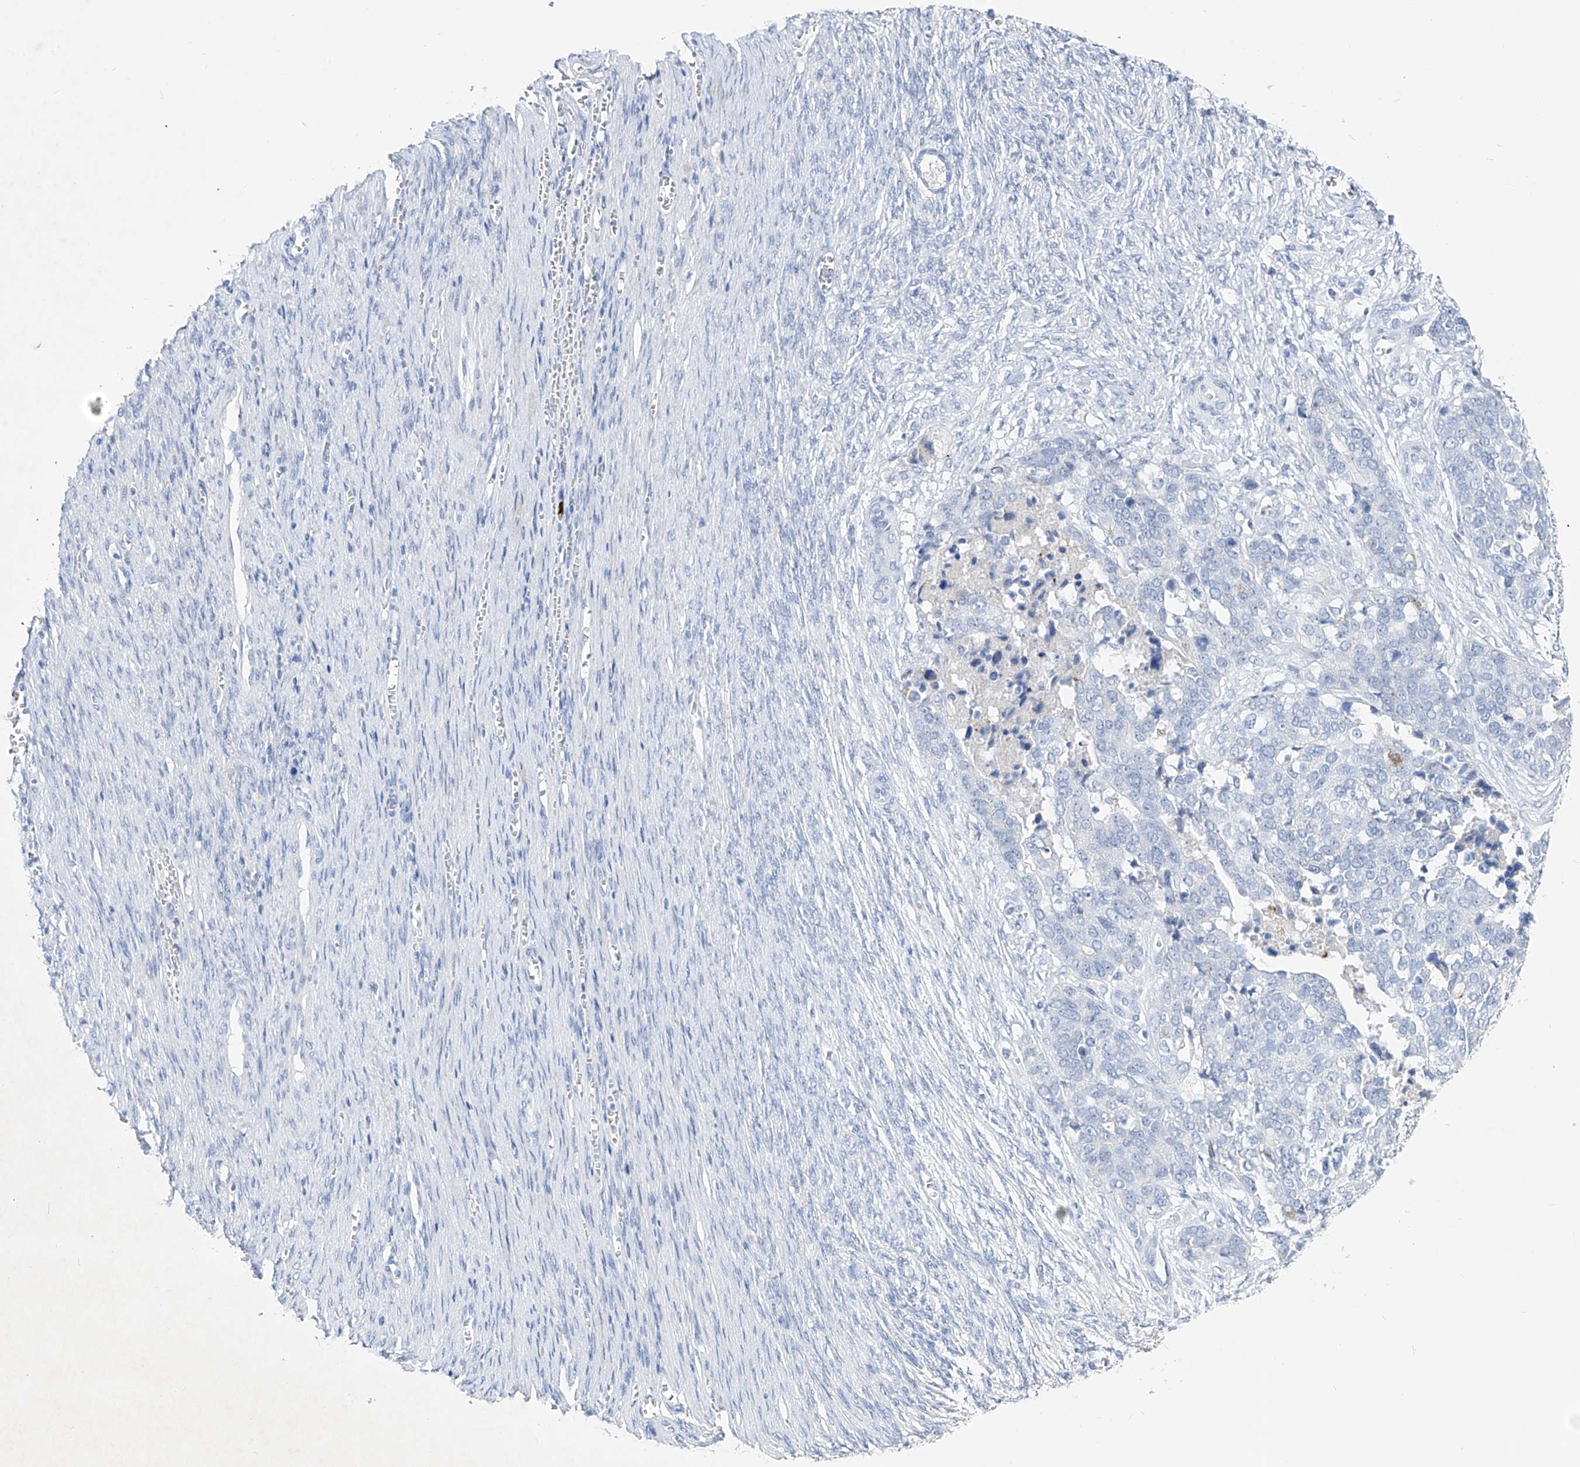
{"staining": {"intensity": "negative", "quantity": "none", "location": "none"}, "tissue": "ovarian cancer", "cell_type": "Tumor cells", "image_type": "cancer", "snomed": [{"axis": "morphology", "description": "Cystadenocarcinoma, serous, NOS"}, {"axis": "topography", "description": "Ovary"}], "caption": "Immunohistochemistry image of serous cystadenocarcinoma (ovarian) stained for a protein (brown), which demonstrates no staining in tumor cells.", "gene": "FRS3", "patient": {"sex": "female", "age": 44}}